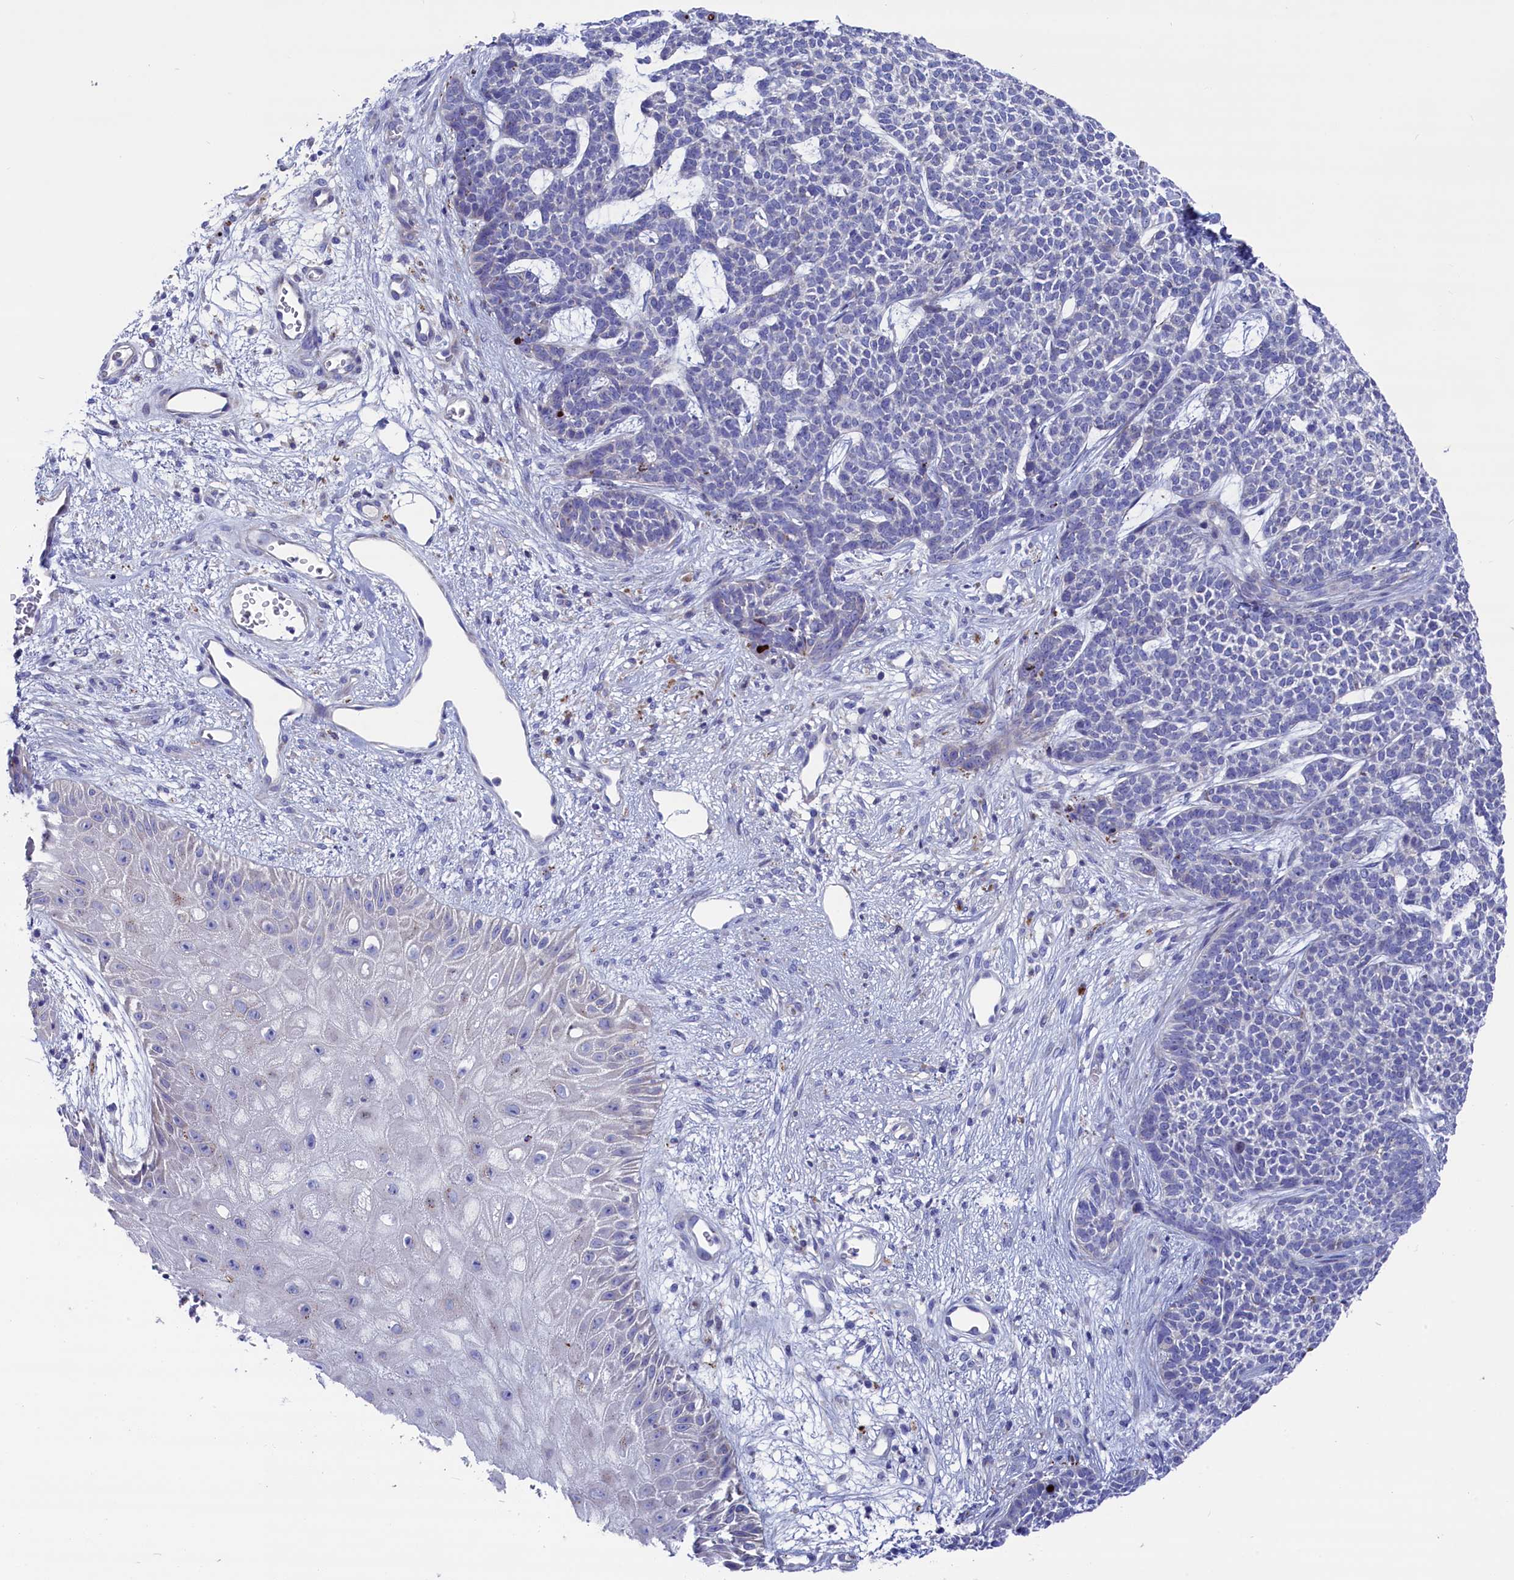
{"staining": {"intensity": "negative", "quantity": "none", "location": "none"}, "tissue": "skin cancer", "cell_type": "Tumor cells", "image_type": "cancer", "snomed": [{"axis": "morphology", "description": "Basal cell carcinoma"}, {"axis": "topography", "description": "Skin"}], "caption": "Immunohistochemistry image of basal cell carcinoma (skin) stained for a protein (brown), which shows no positivity in tumor cells.", "gene": "NUDT7", "patient": {"sex": "female", "age": 84}}